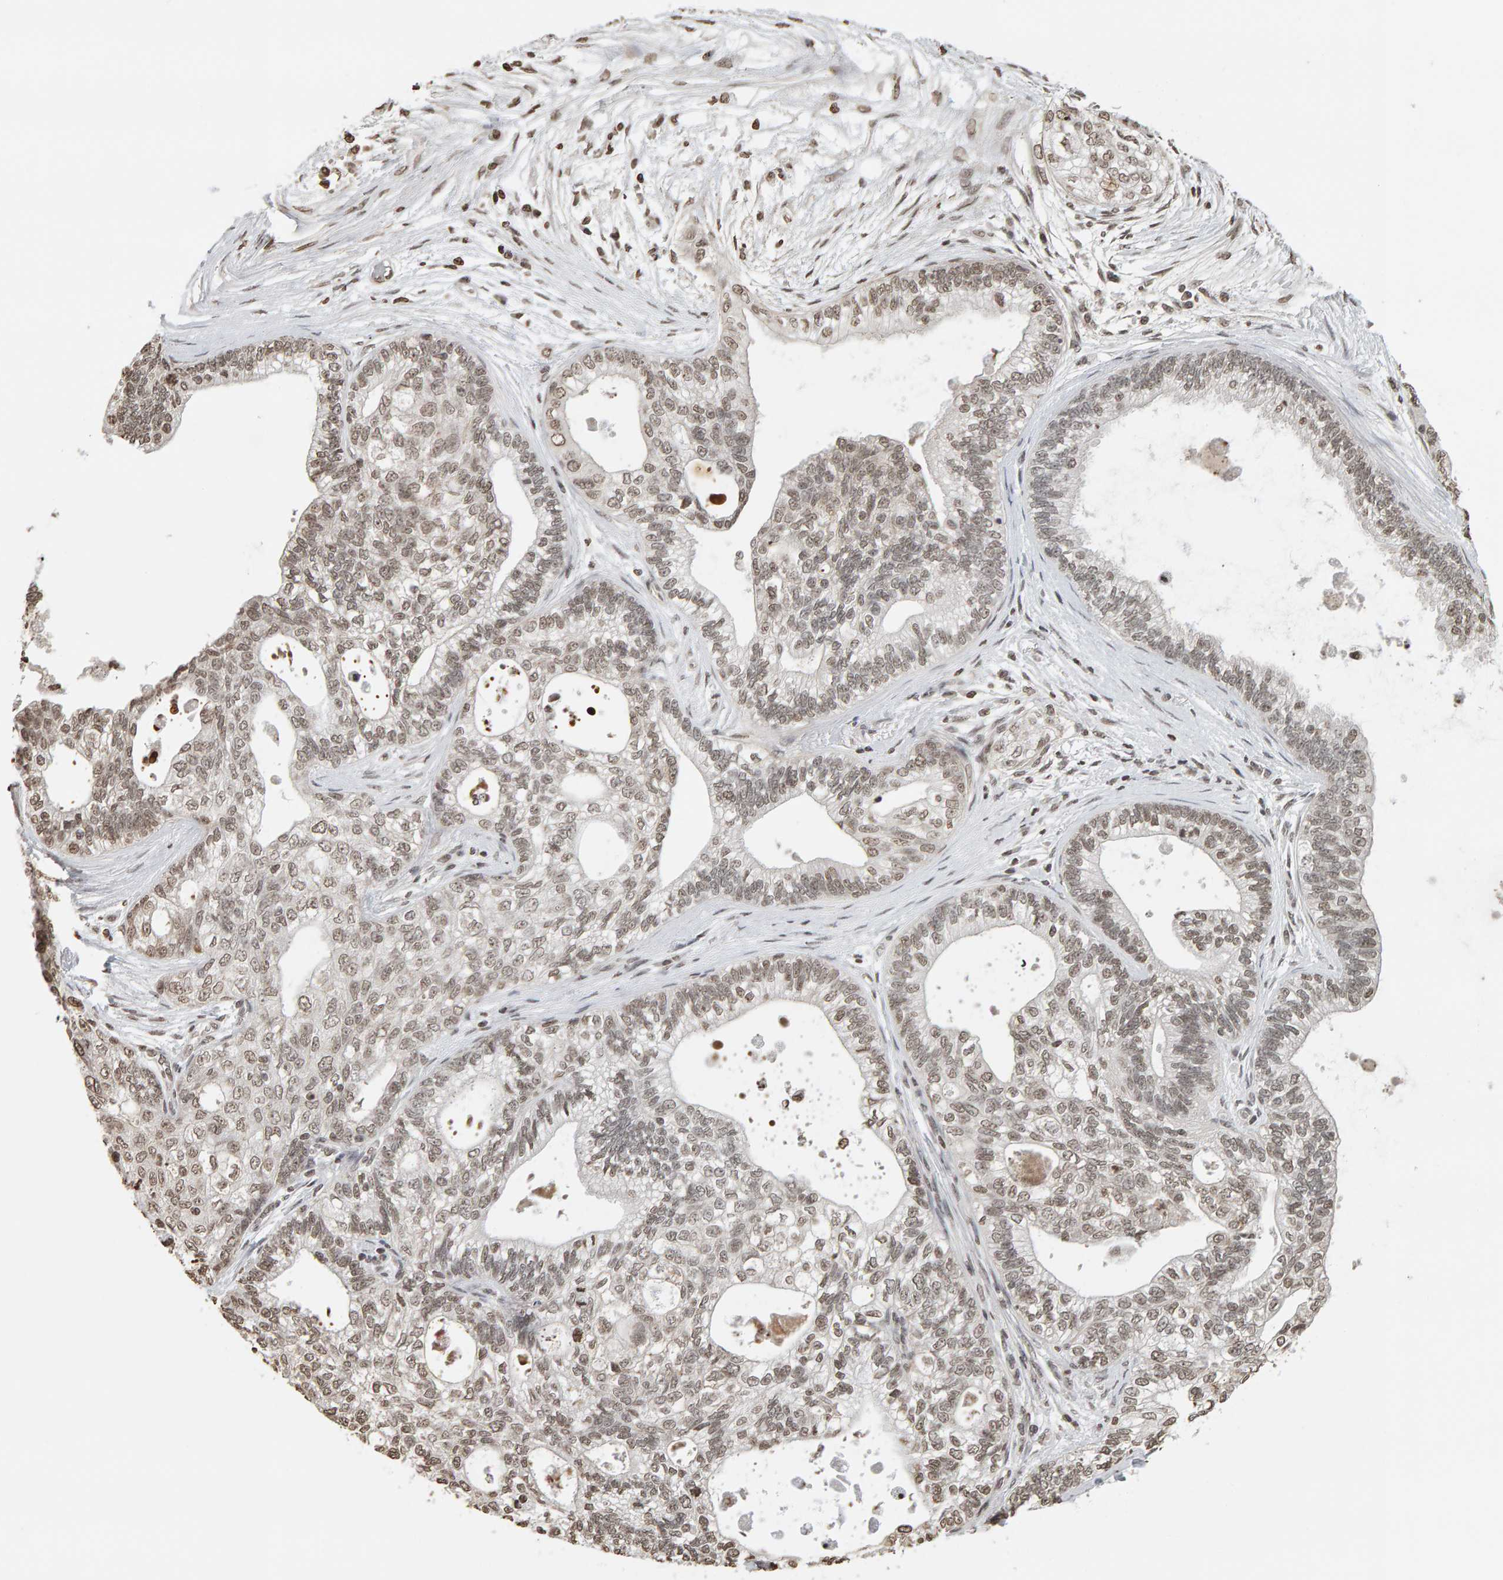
{"staining": {"intensity": "moderate", "quantity": ">75%", "location": "nuclear"}, "tissue": "pancreatic cancer", "cell_type": "Tumor cells", "image_type": "cancer", "snomed": [{"axis": "morphology", "description": "Adenocarcinoma, NOS"}, {"axis": "topography", "description": "Pancreas"}], "caption": "Immunohistochemical staining of human pancreatic cancer reveals moderate nuclear protein positivity in approximately >75% of tumor cells.", "gene": "AFF4", "patient": {"sex": "male", "age": 72}}